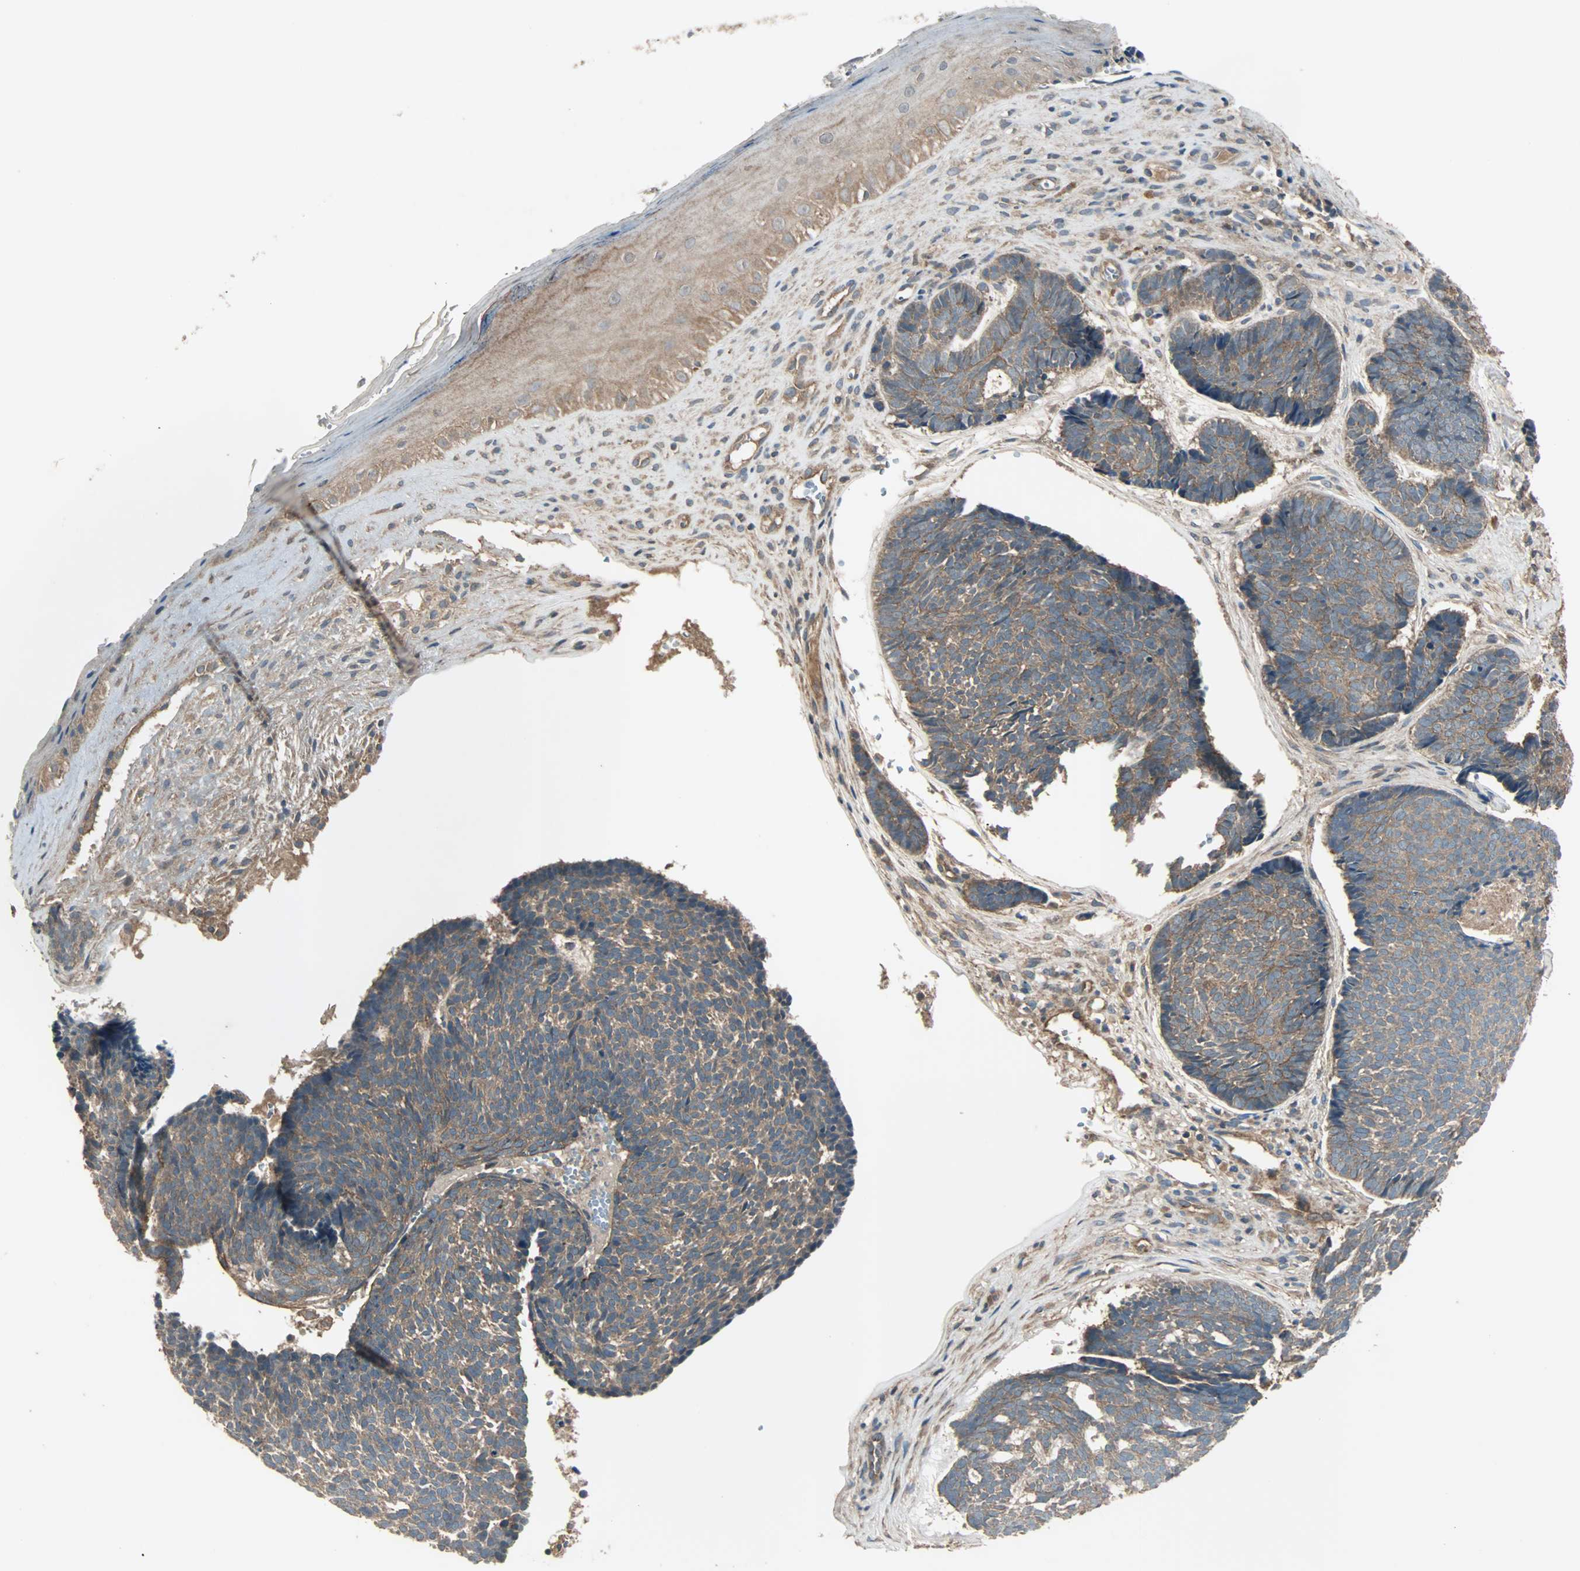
{"staining": {"intensity": "moderate", "quantity": ">75%", "location": "cytoplasmic/membranous"}, "tissue": "skin cancer", "cell_type": "Tumor cells", "image_type": "cancer", "snomed": [{"axis": "morphology", "description": "Basal cell carcinoma"}, {"axis": "topography", "description": "Skin"}], "caption": "The immunohistochemical stain shows moderate cytoplasmic/membranous expression in tumor cells of skin cancer (basal cell carcinoma) tissue. The protein of interest is shown in brown color, while the nuclei are stained blue.", "gene": "GCK", "patient": {"sex": "male", "age": 84}}